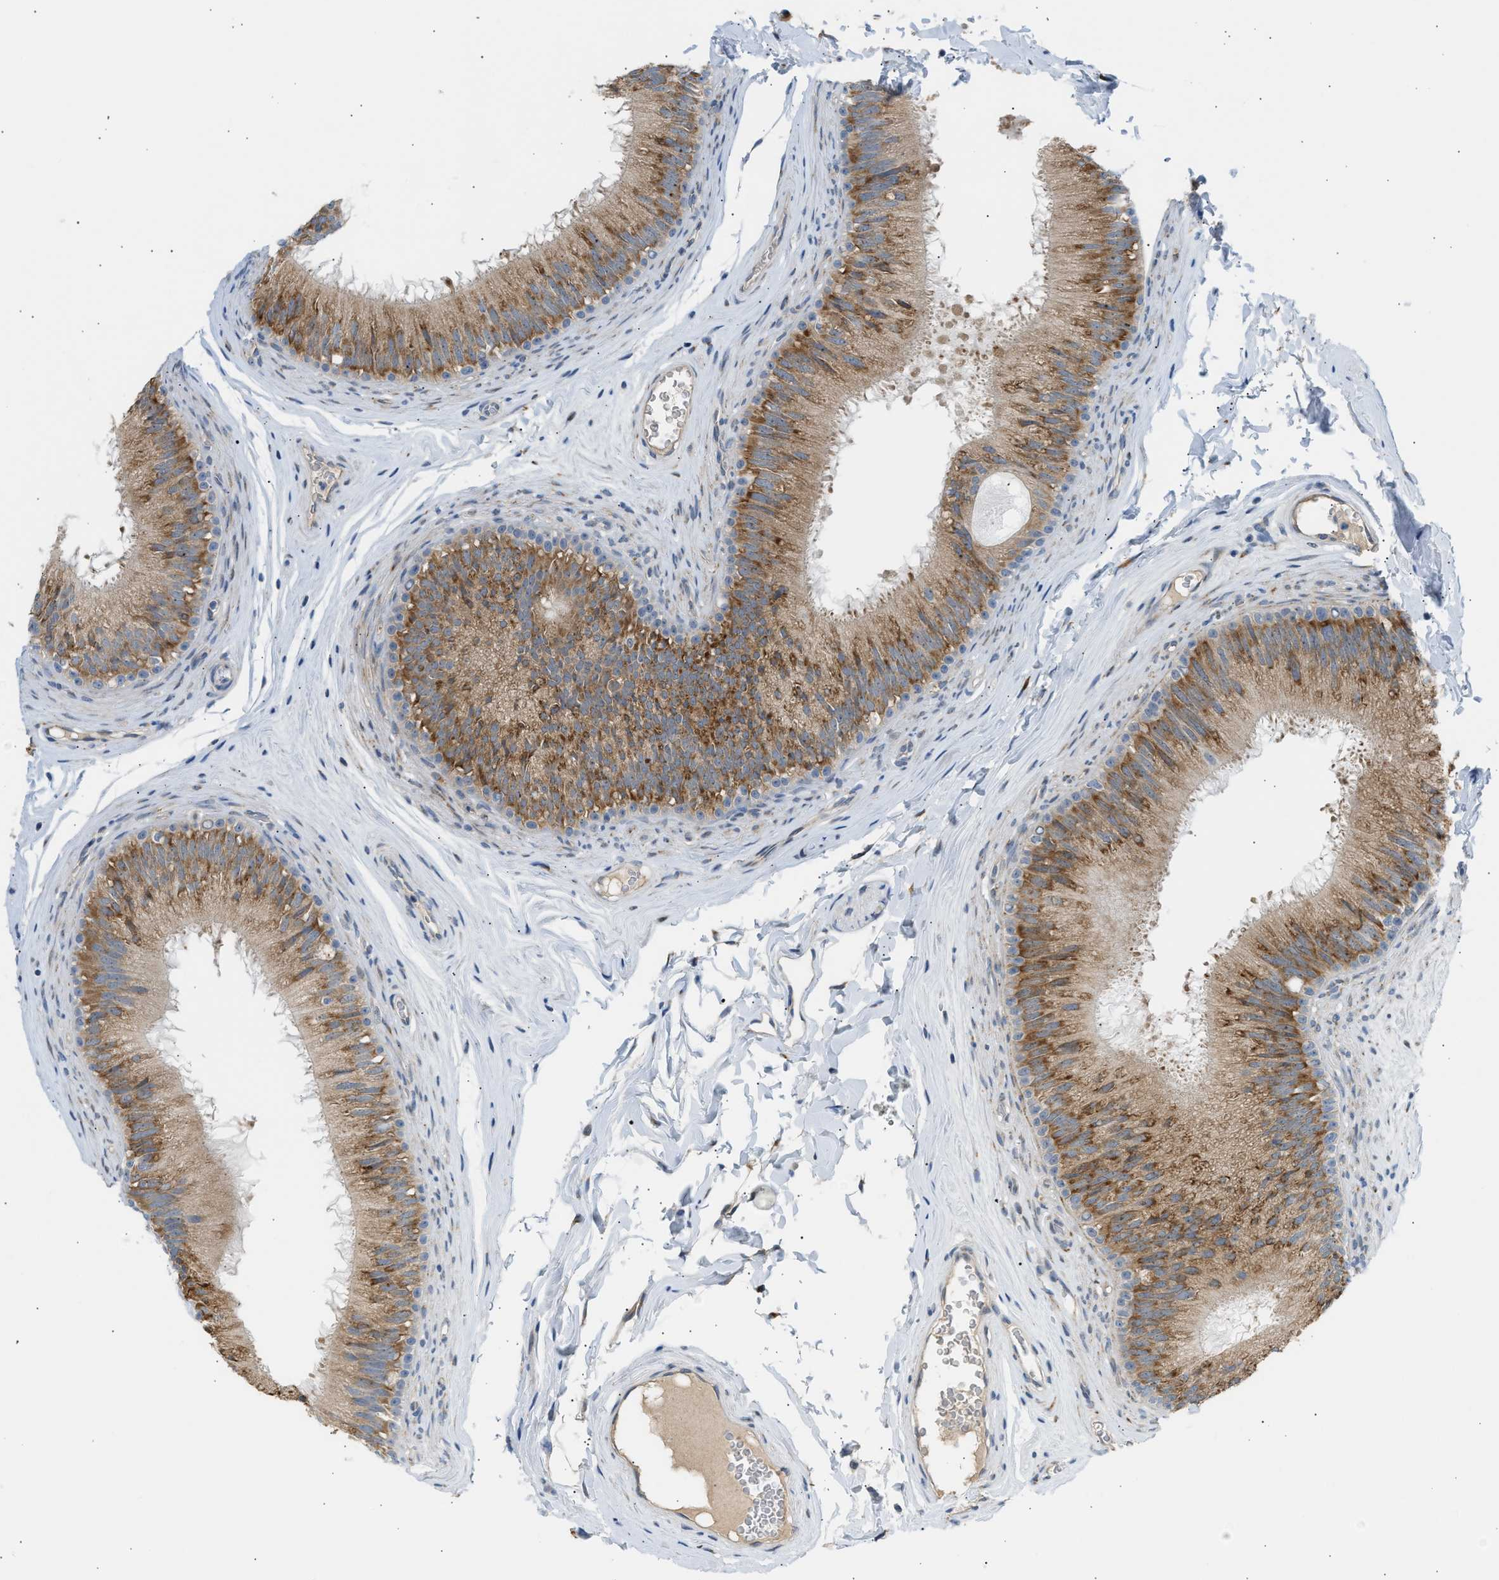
{"staining": {"intensity": "moderate", "quantity": "25%-75%", "location": "cytoplasmic/membranous"}, "tissue": "epididymis", "cell_type": "Glandular cells", "image_type": "normal", "snomed": [{"axis": "morphology", "description": "Normal tissue, NOS"}, {"axis": "topography", "description": "Testis"}, {"axis": "topography", "description": "Epididymis"}], "caption": "Protein staining of normal epididymis exhibits moderate cytoplasmic/membranous staining in approximately 25%-75% of glandular cells. (DAB = brown stain, brightfield microscopy at high magnification).", "gene": "KCNC2", "patient": {"sex": "male", "age": 36}}